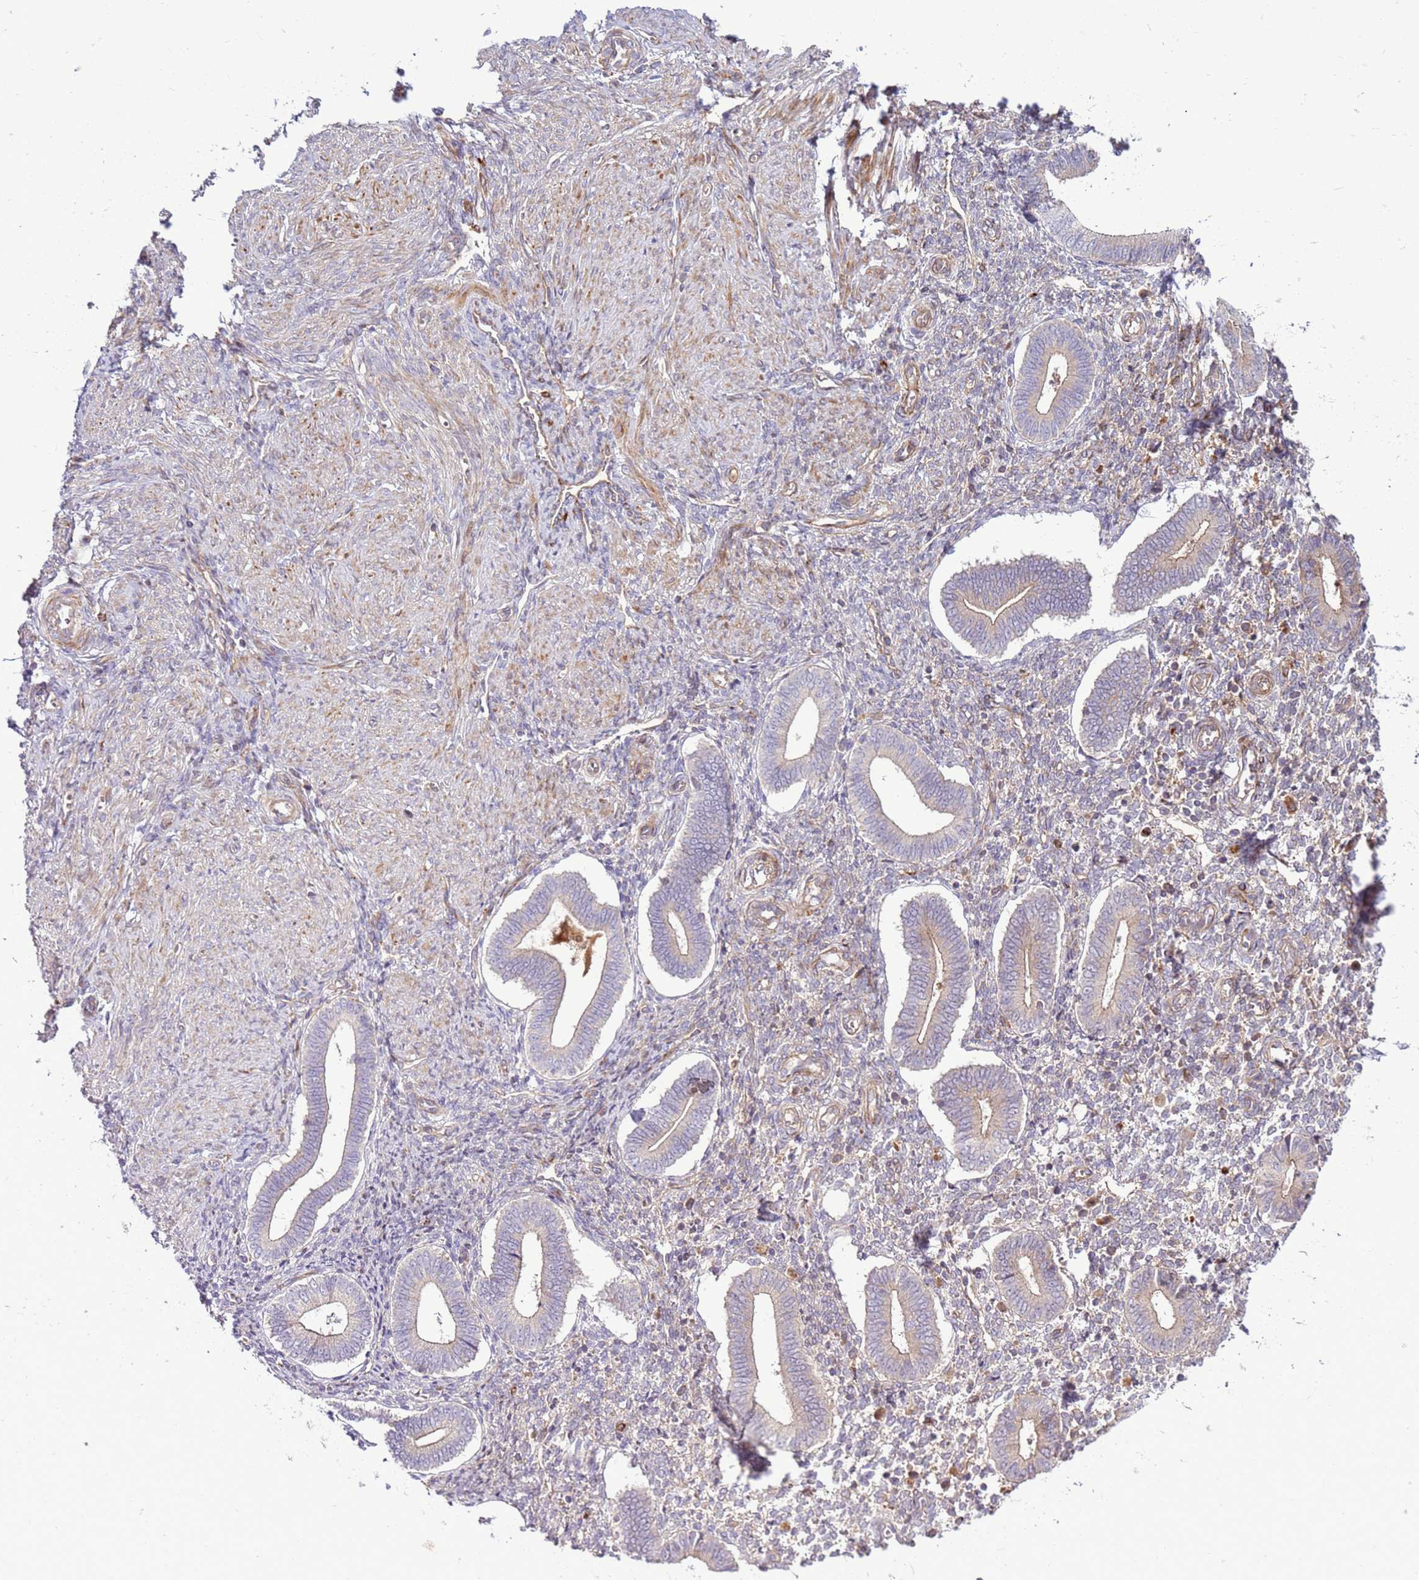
{"staining": {"intensity": "weak", "quantity": "25%-75%", "location": "cytoplasmic/membranous"}, "tissue": "endometrium", "cell_type": "Cells in endometrial stroma", "image_type": "normal", "snomed": [{"axis": "morphology", "description": "Normal tissue, NOS"}, {"axis": "topography", "description": "Endometrium"}], "caption": "The photomicrograph demonstrates immunohistochemical staining of unremarkable endometrium. There is weak cytoplasmic/membranous expression is present in approximately 25%-75% of cells in endometrial stroma. (DAB IHC, brown staining for protein, blue staining for nuclei).", "gene": "ZNF624", "patient": {"sex": "female", "age": 44}}